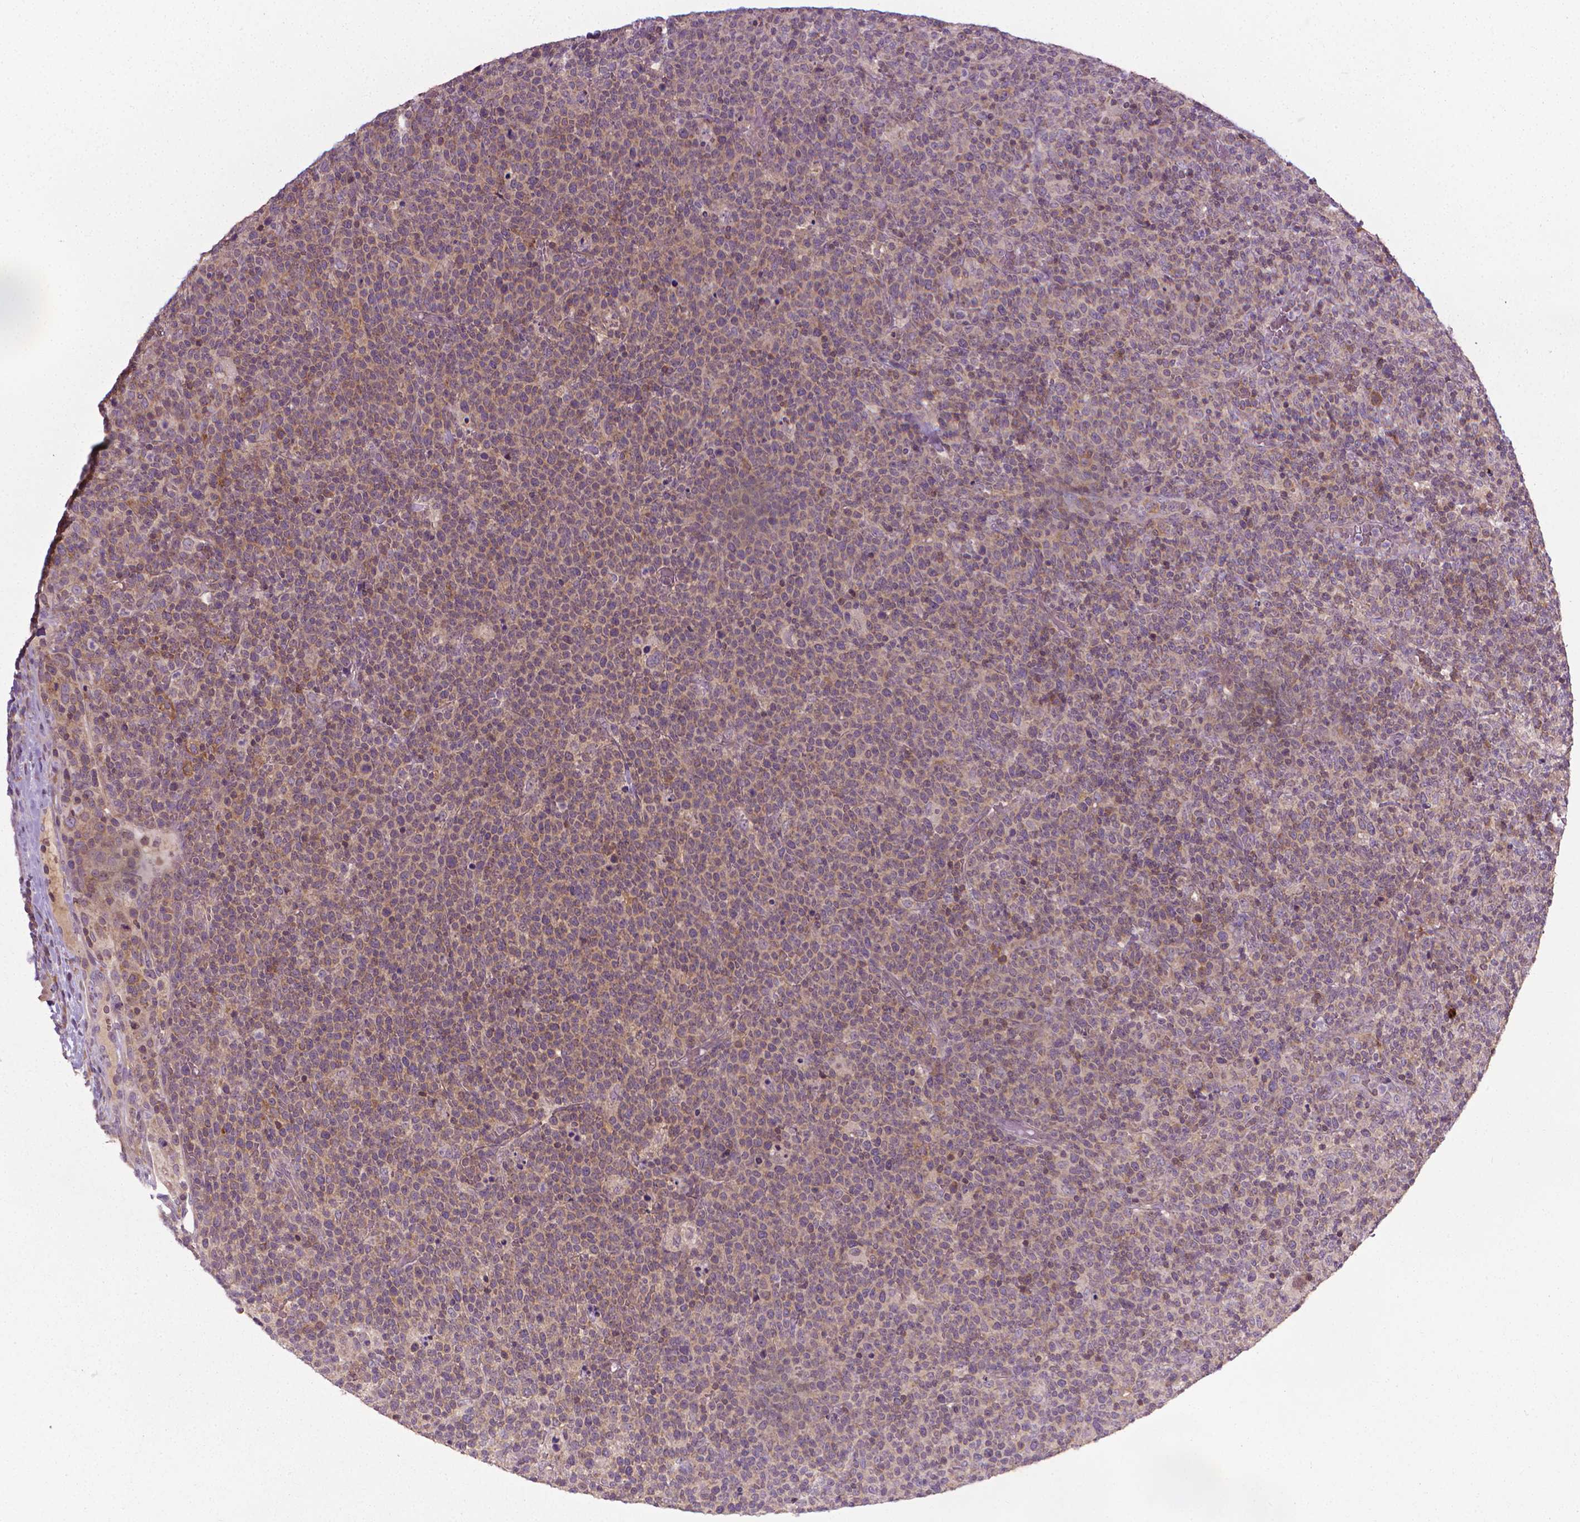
{"staining": {"intensity": "weak", "quantity": "25%-75%", "location": "cytoplasmic/membranous"}, "tissue": "lymphoma", "cell_type": "Tumor cells", "image_type": "cancer", "snomed": [{"axis": "morphology", "description": "Malignant lymphoma, non-Hodgkin's type, High grade"}, {"axis": "topography", "description": "Lymph node"}], "caption": "This image exhibits immunohistochemistry (IHC) staining of human high-grade malignant lymphoma, non-Hodgkin's type, with low weak cytoplasmic/membranous positivity in approximately 25%-75% of tumor cells.", "gene": "PRAG1", "patient": {"sex": "male", "age": 61}}